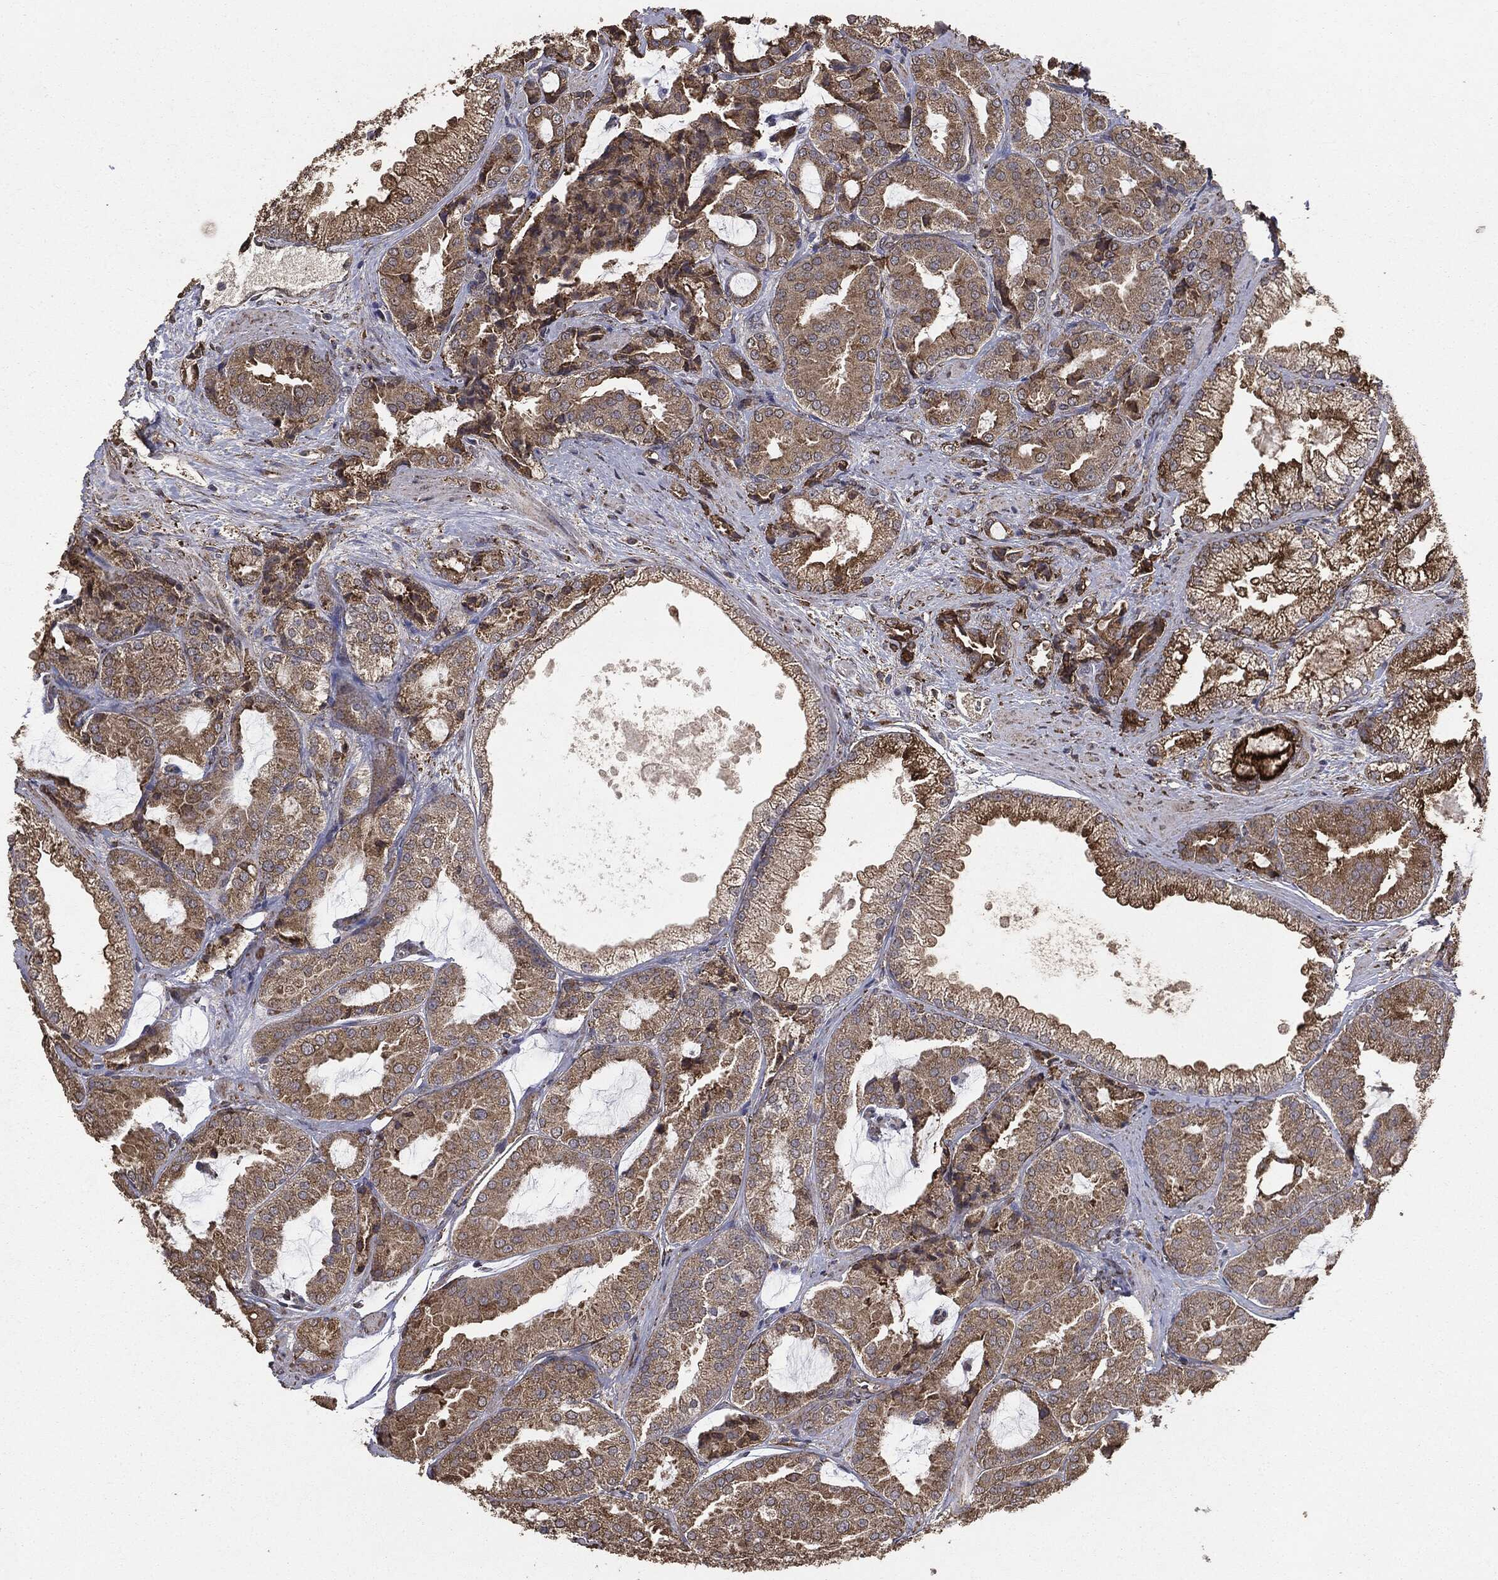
{"staining": {"intensity": "moderate", "quantity": ">75%", "location": "cytoplasmic/membranous"}, "tissue": "prostate cancer", "cell_type": "Tumor cells", "image_type": "cancer", "snomed": [{"axis": "morphology", "description": "Adenocarcinoma, High grade"}, {"axis": "topography", "description": "Prostate"}], "caption": "Immunohistochemistry image of neoplastic tissue: human prostate cancer stained using immunohistochemistry exhibits medium levels of moderate protein expression localized specifically in the cytoplasmic/membranous of tumor cells, appearing as a cytoplasmic/membranous brown color.", "gene": "MTOR", "patient": {"sex": "male", "age": 68}}